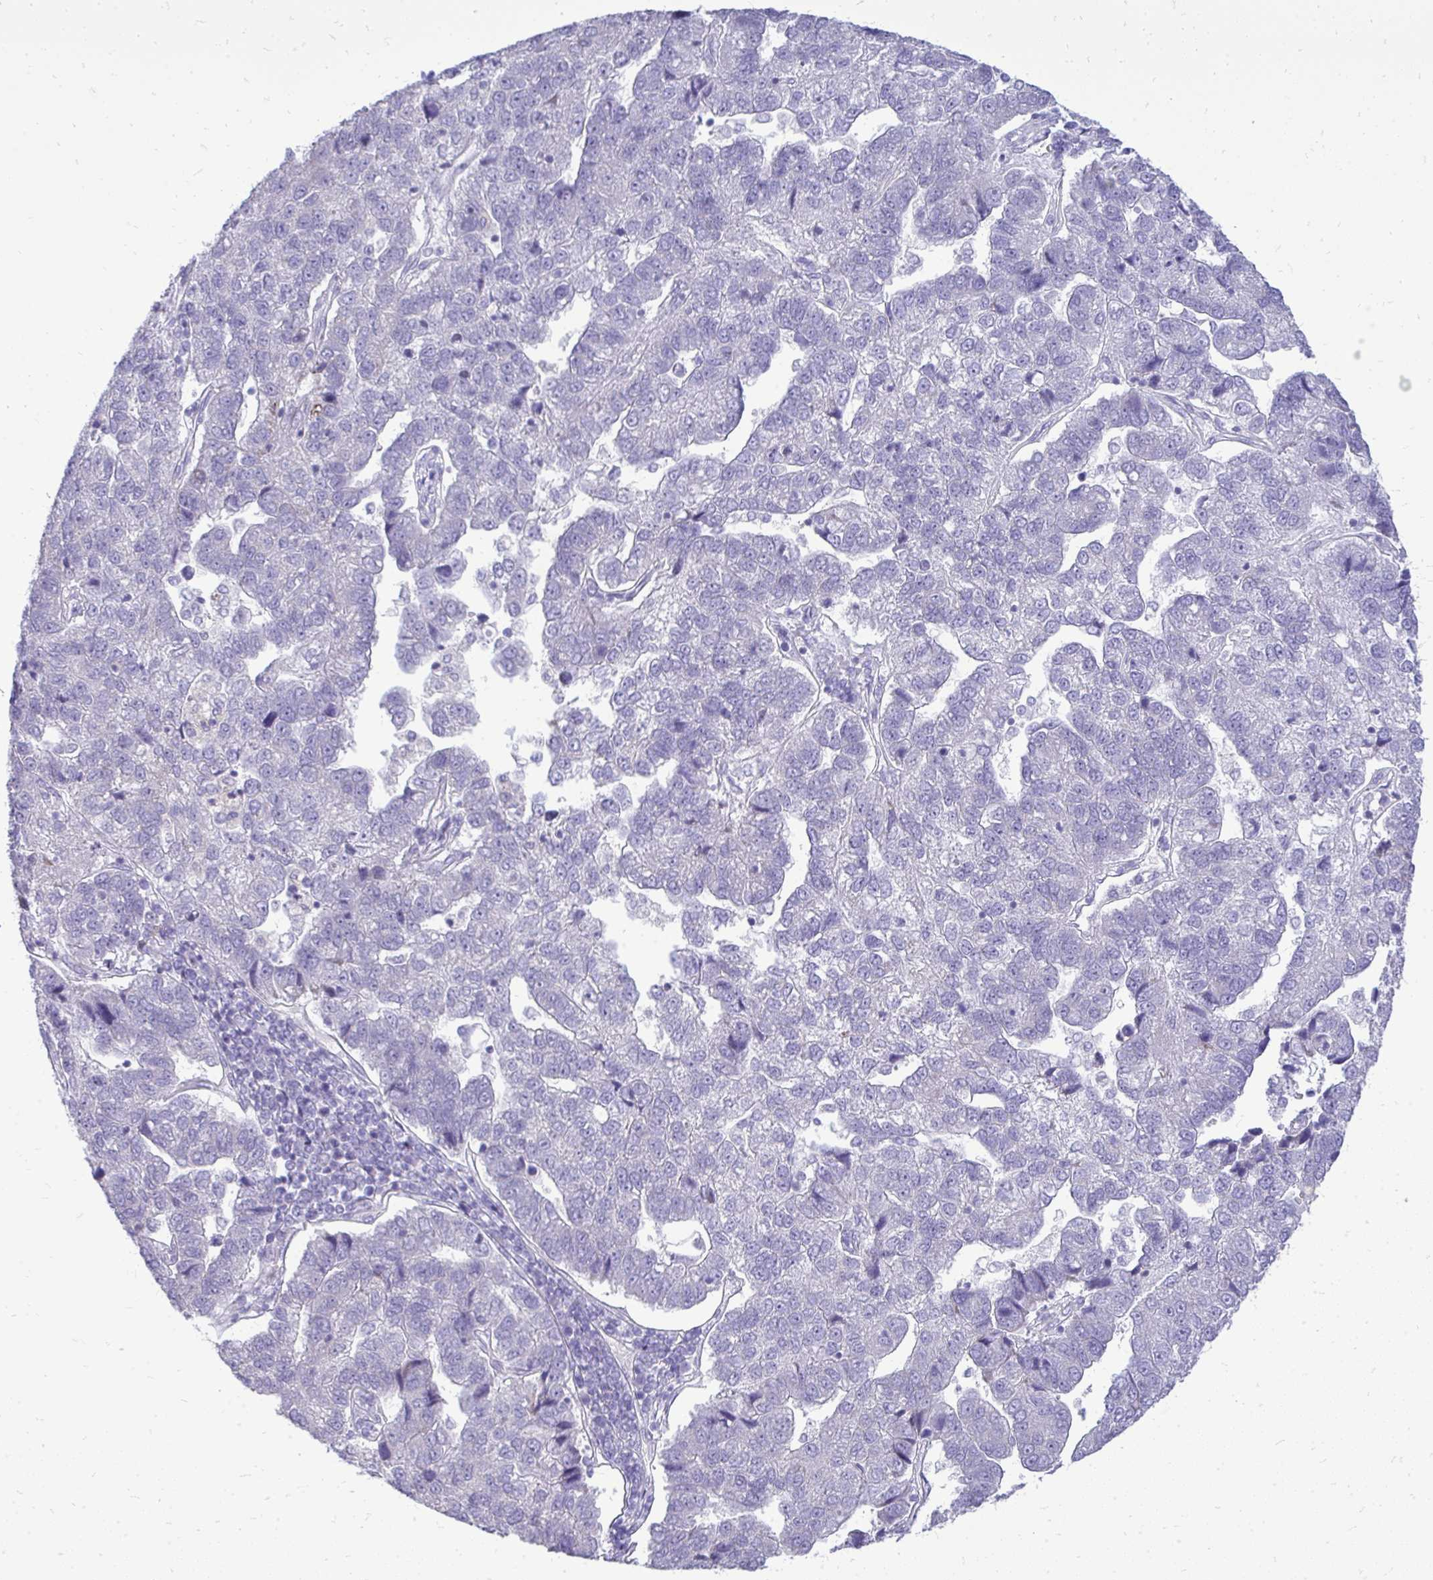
{"staining": {"intensity": "negative", "quantity": "none", "location": "none"}, "tissue": "pancreatic cancer", "cell_type": "Tumor cells", "image_type": "cancer", "snomed": [{"axis": "morphology", "description": "Adenocarcinoma, NOS"}, {"axis": "topography", "description": "Pancreas"}], "caption": "A high-resolution photomicrograph shows immunohistochemistry (IHC) staining of pancreatic cancer, which demonstrates no significant staining in tumor cells. The staining is performed using DAB brown chromogen with nuclei counter-stained in using hematoxylin.", "gene": "OR8D1", "patient": {"sex": "female", "age": 61}}